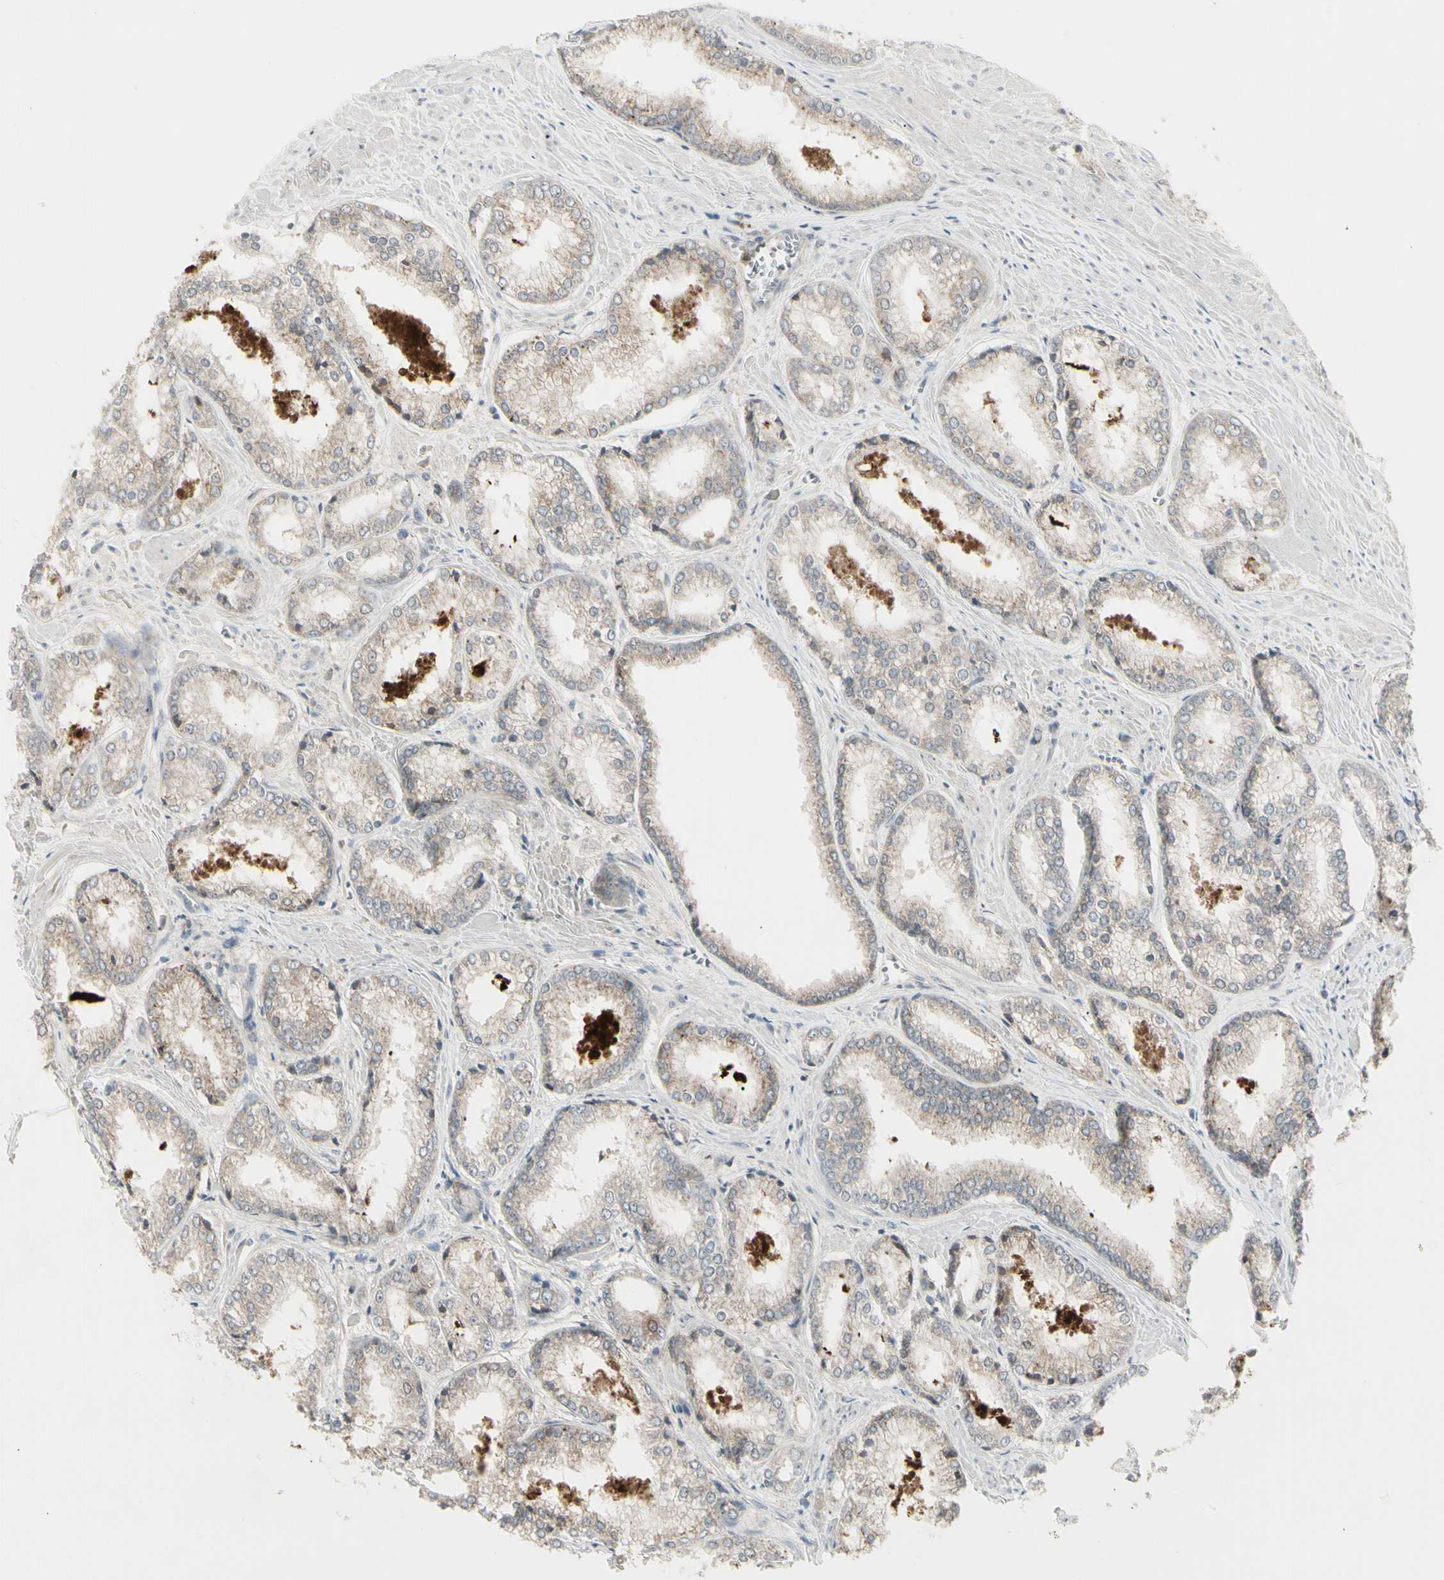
{"staining": {"intensity": "weak", "quantity": "<25%", "location": "cytoplasmic/membranous"}, "tissue": "prostate cancer", "cell_type": "Tumor cells", "image_type": "cancer", "snomed": [{"axis": "morphology", "description": "Adenocarcinoma, Low grade"}, {"axis": "topography", "description": "Prostate"}], "caption": "High power microscopy micrograph of an immunohistochemistry (IHC) micrograph of prostate adenocarcinoma (low-grade), revealing no significant positivity in tumor cells.", "gene": "GRN", "patient": {"sex": "male", "age": 64}}